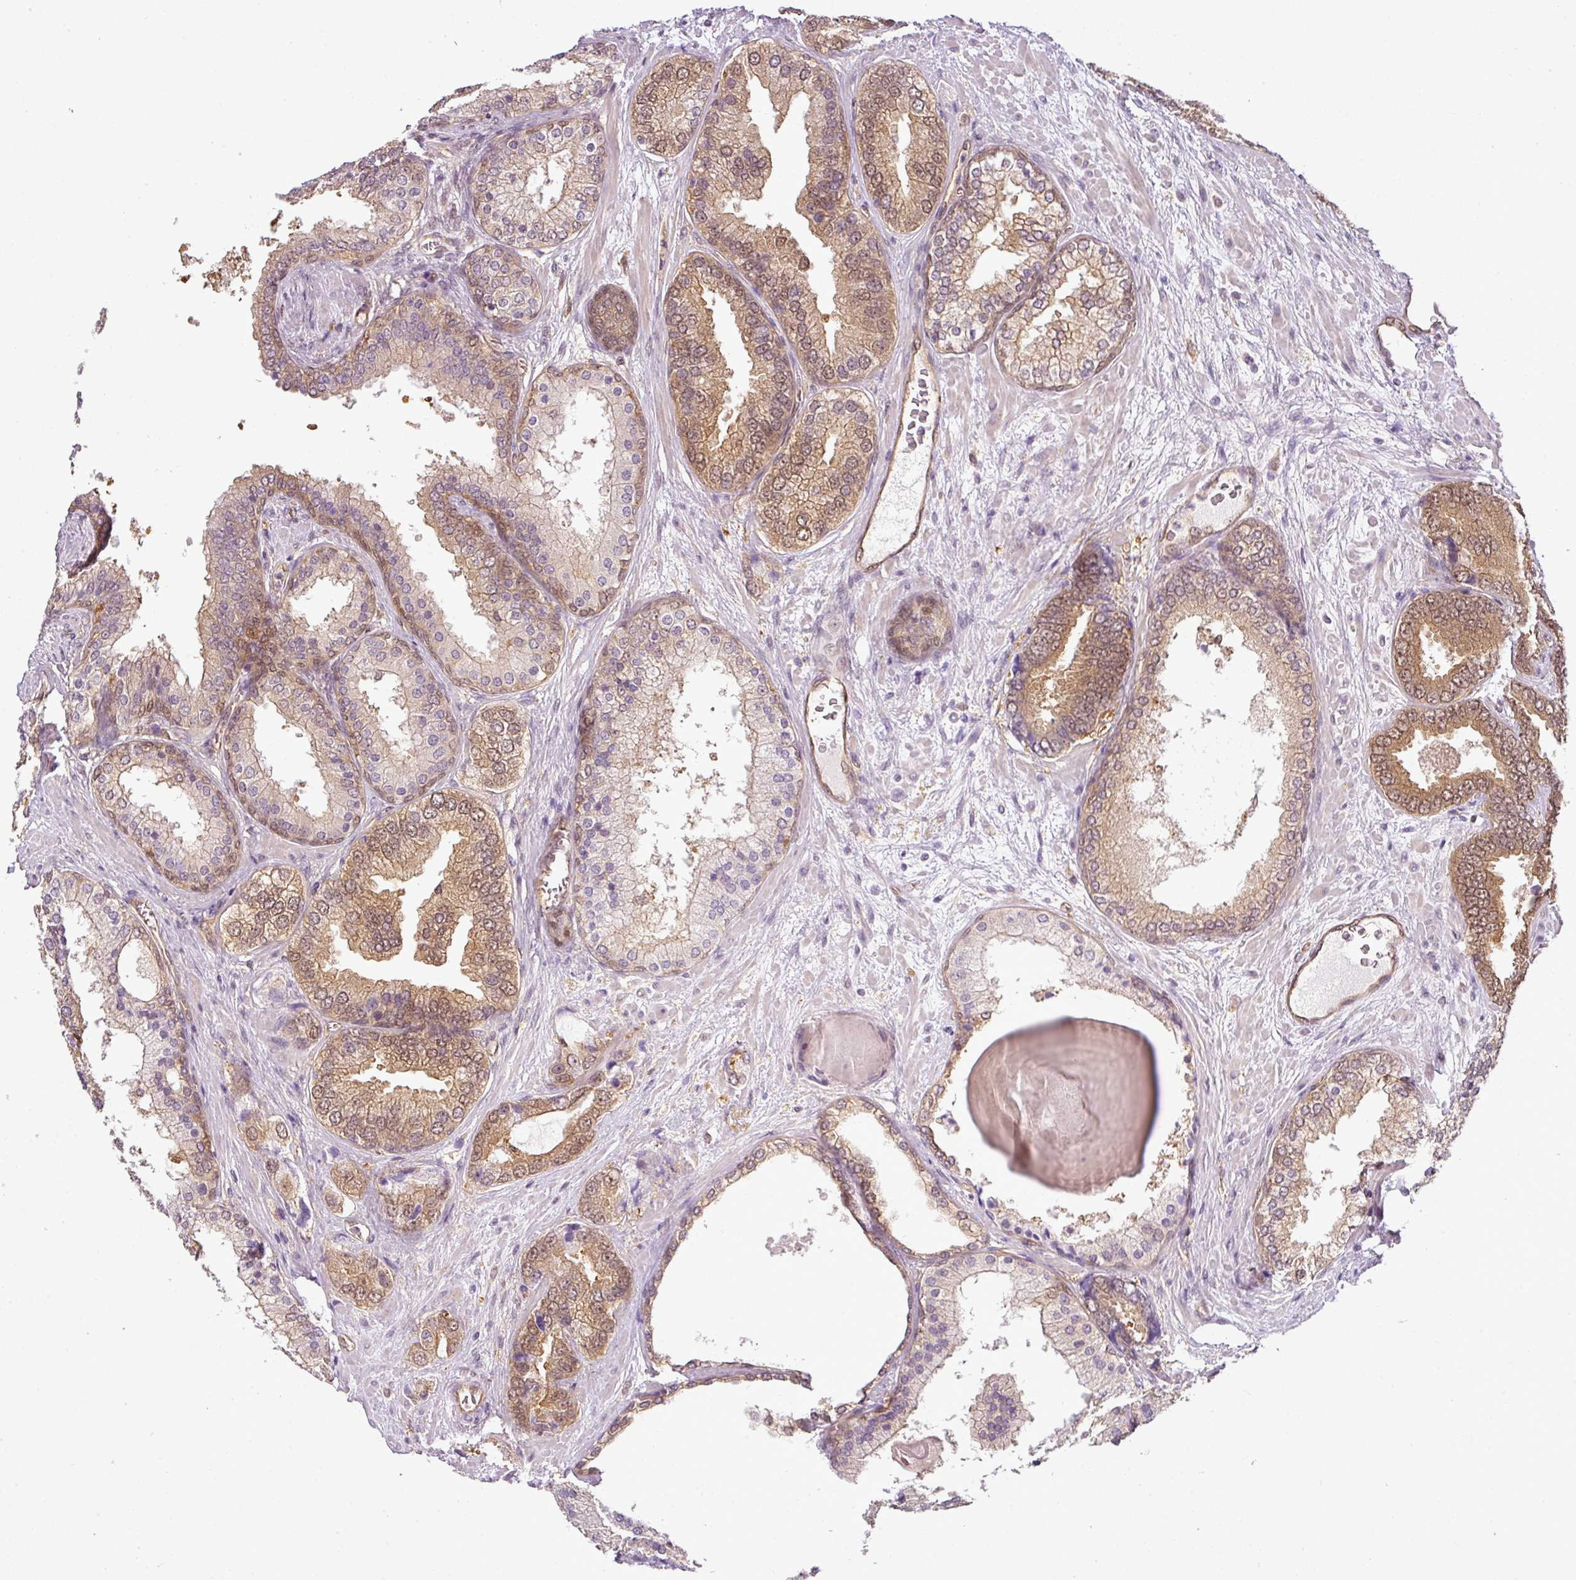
{"staining": {"intensity": "moderate", "quantity": ">75%", "location": "cytoplasmic/membranous"}, "tissue": "prostate cancer", "cell_type": "Tumor cells", "image_type": "cancer", "snomed": [{"axis": "morphology", "description": "Adenocarcinoma, High grade"}, {"axis": "topography", "description": "Prostate"}], "caption": "Brown immunohistochemical staining in human prostate cancer (high-grade adenocarcinoma) demonstrates moderate cytoplasmic/membranous positivity in approximately >75% of tumor cells.", "gene": "ANKRD18A", "patient": {"sex": "male", "age": 63}}